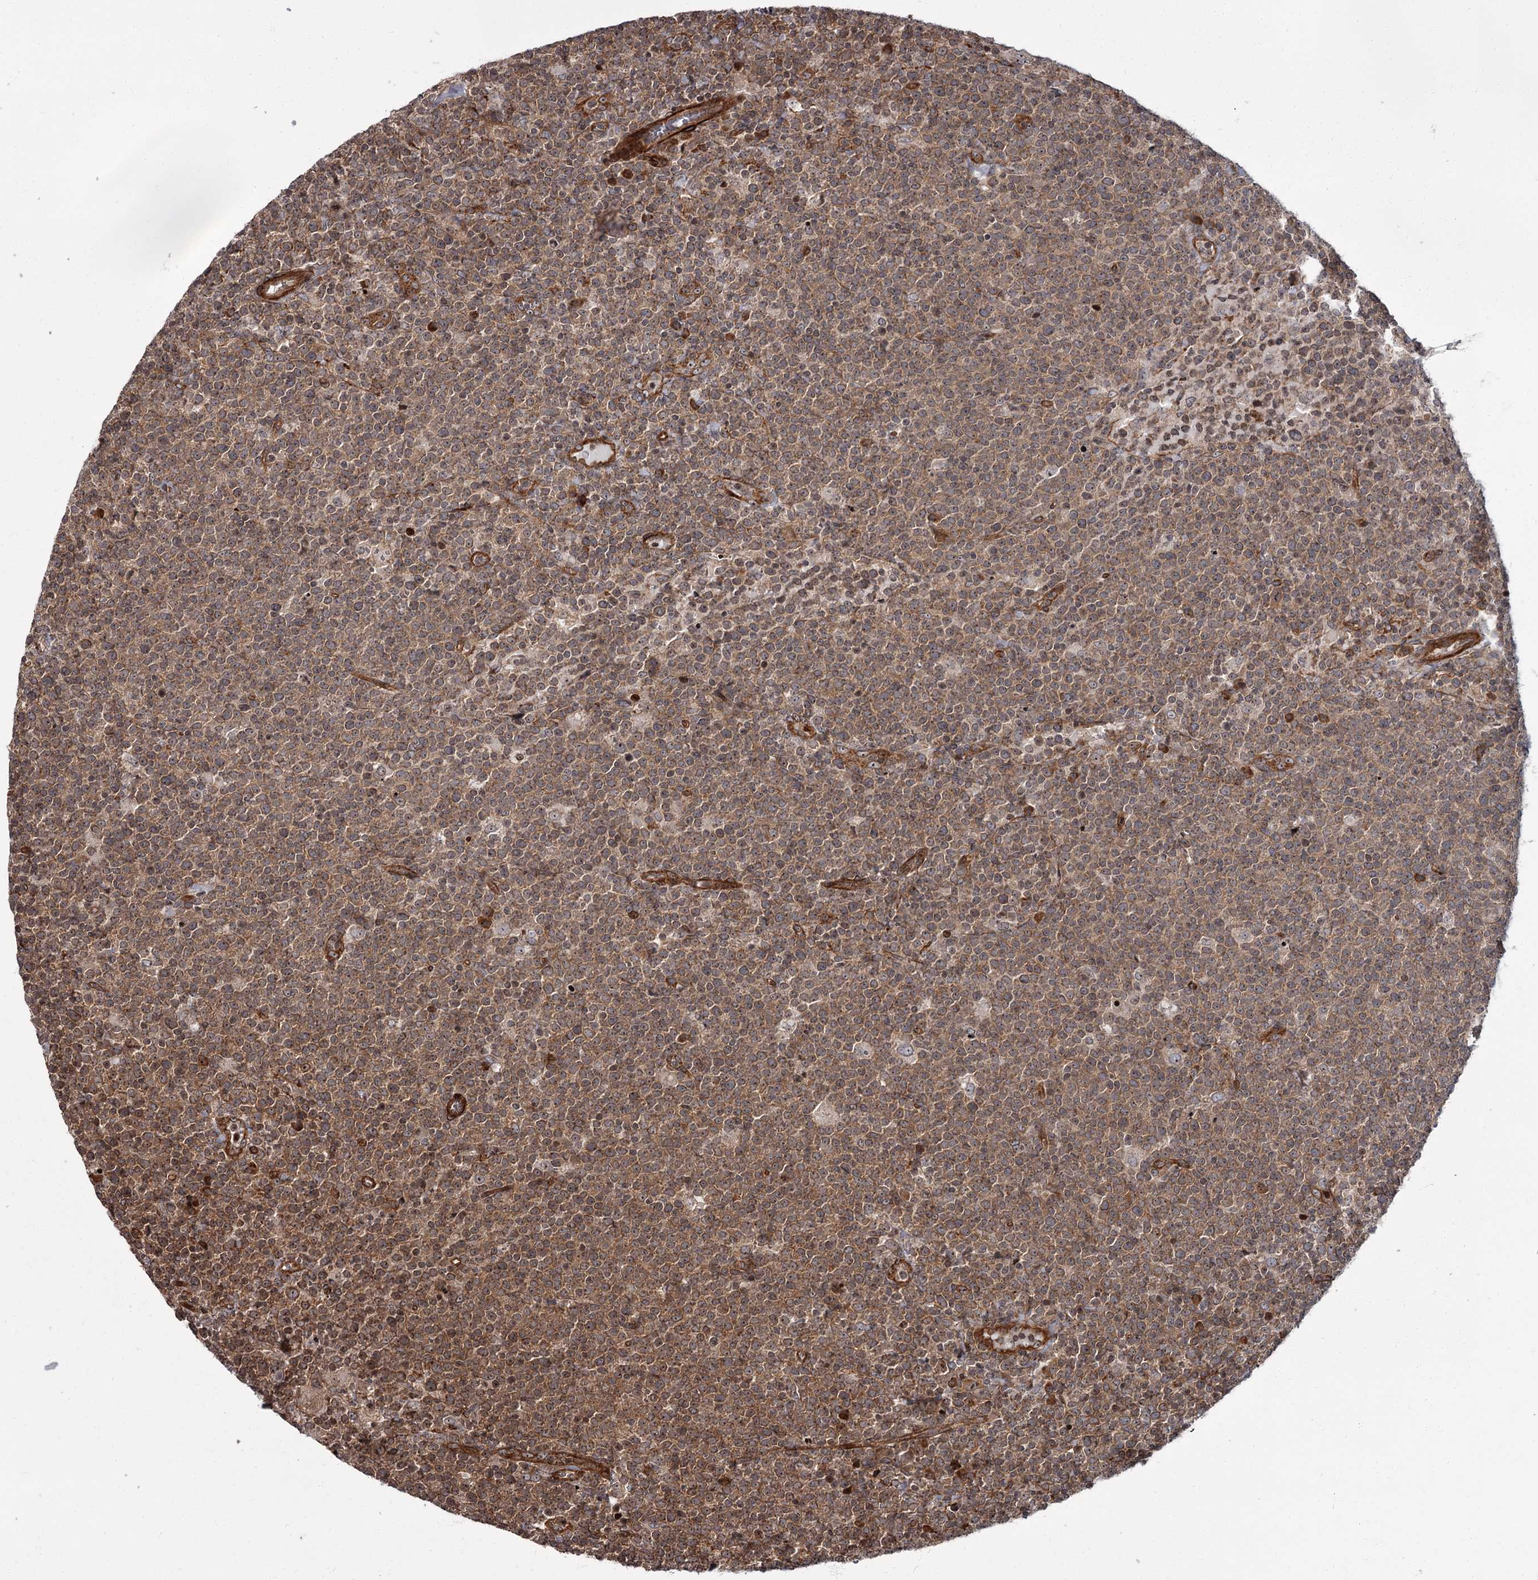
{"staining": {"intensity": "moderate", "quantity": ">75%", "location": "cytoplasmic/membranous"}, "tissue": "lymphoma", "cell_type": "Tumor cells", "image_type": "cancer", "snomed": [{"axis": "morphology", "description": "Malignant lymphoma, non-Hodgkin's type, High grade"}, {"axis": "topography", "description": "Lymph node"}], "caption": "Immunohistochemical staining of human high-grade malignant lymphoma, non-Hodgkin's type displays medium levels of moderate cytoplasmic/membranous protein expression in approximately >75% of tumor cells. Ihc stains the protein of interest in brown and the nuclei are stained blue.", "gene": "THAP9", "patient": {"sex": "male", "age": 61}}